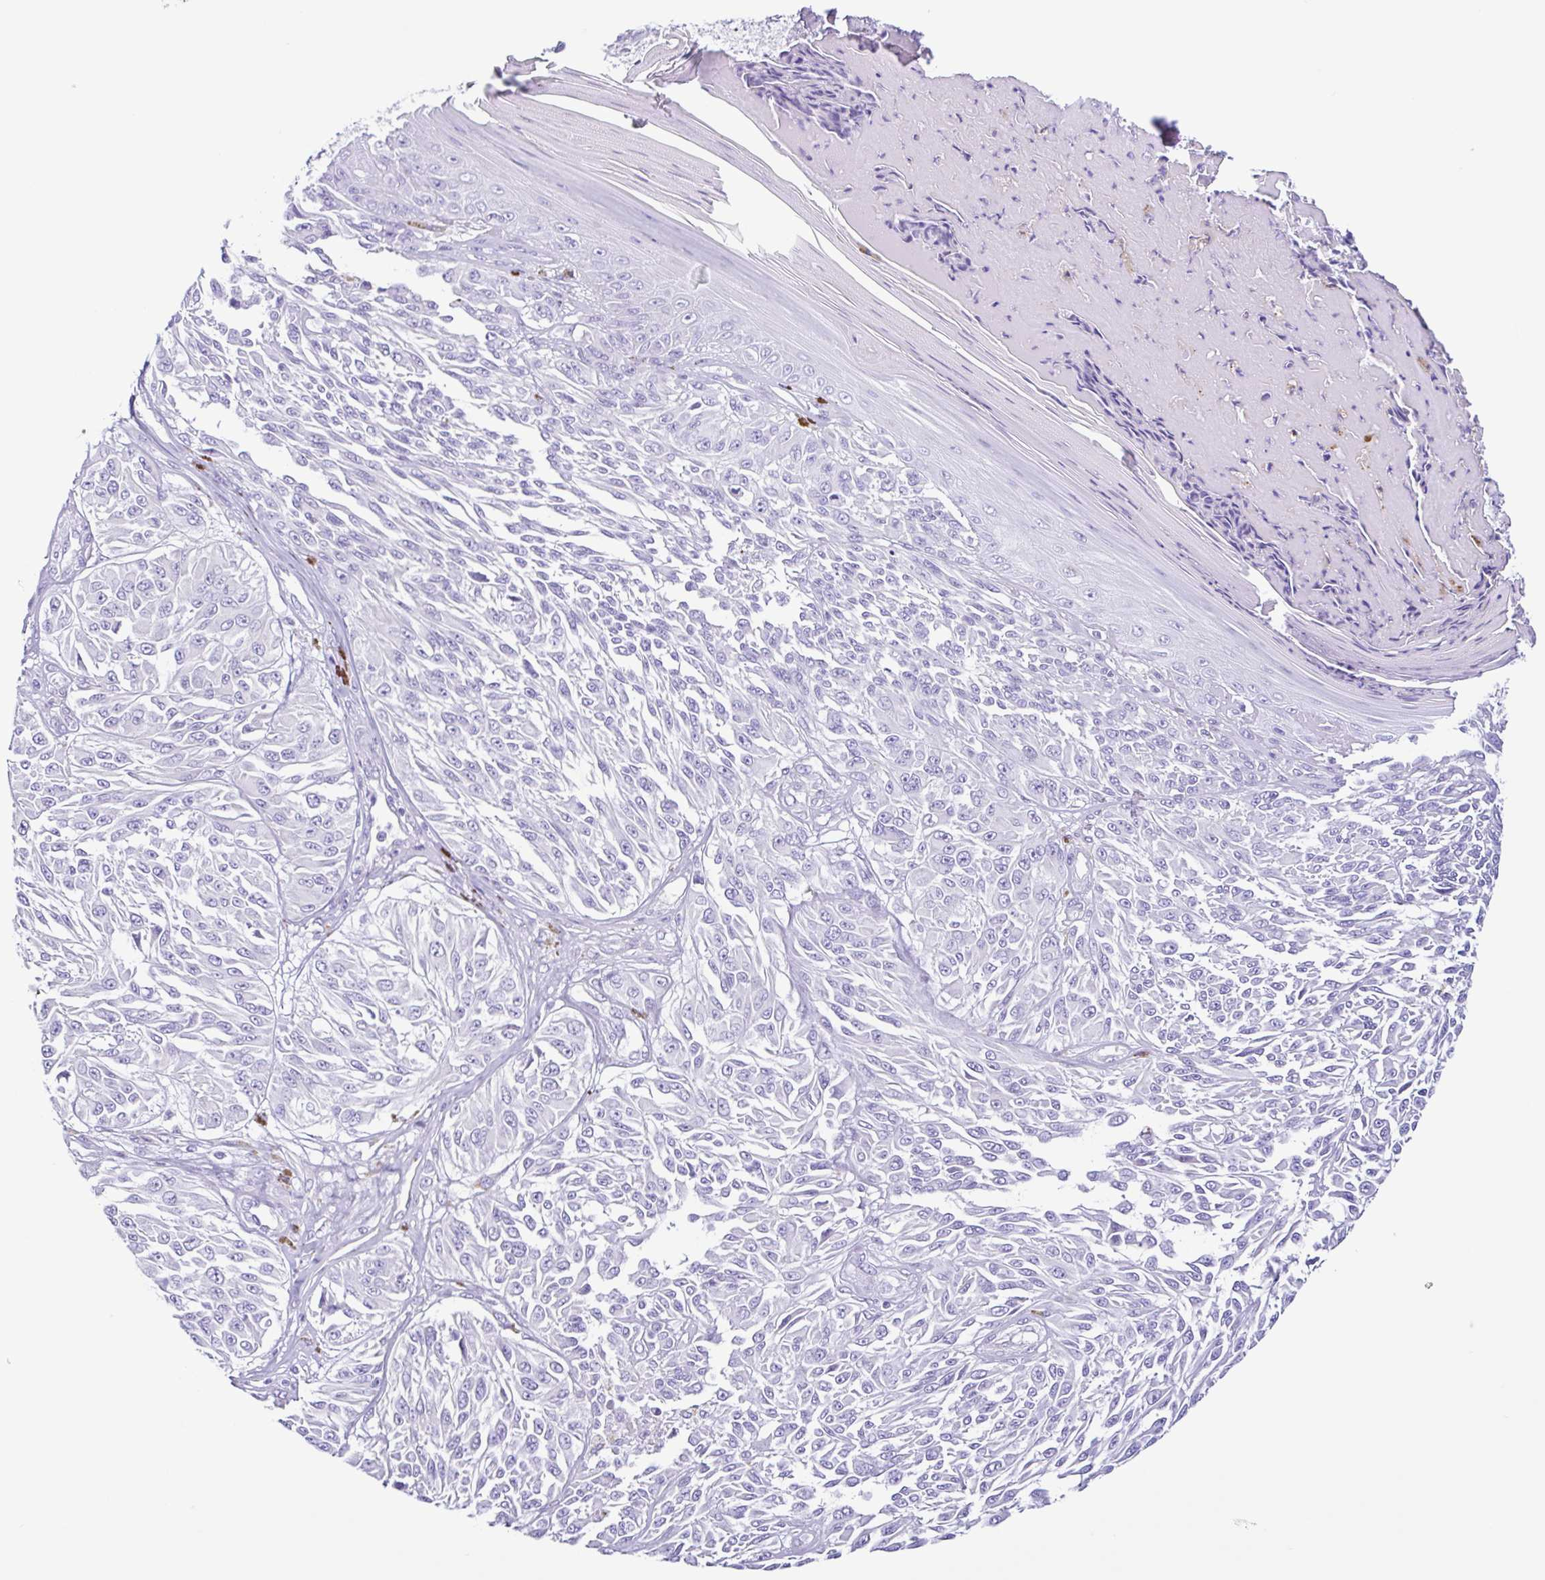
{"staining": {"intensity": "negative", "quantity": "none", "location": "none"}, "tissue": "melanoma", "cell_type": "Tumor cells", "image_type": "cancer", "snomed": [{"axis": "morphology", "description": "Malignant melanoma, NOS"}, {"axis": "topography", "description": "Skin"}], "caption": "DAB immunohistochemical staining of human melanoma shows no significant positivity in tumor cells.", "gene": "PIGF", "patient": {"sex": "male", "age": 94}}